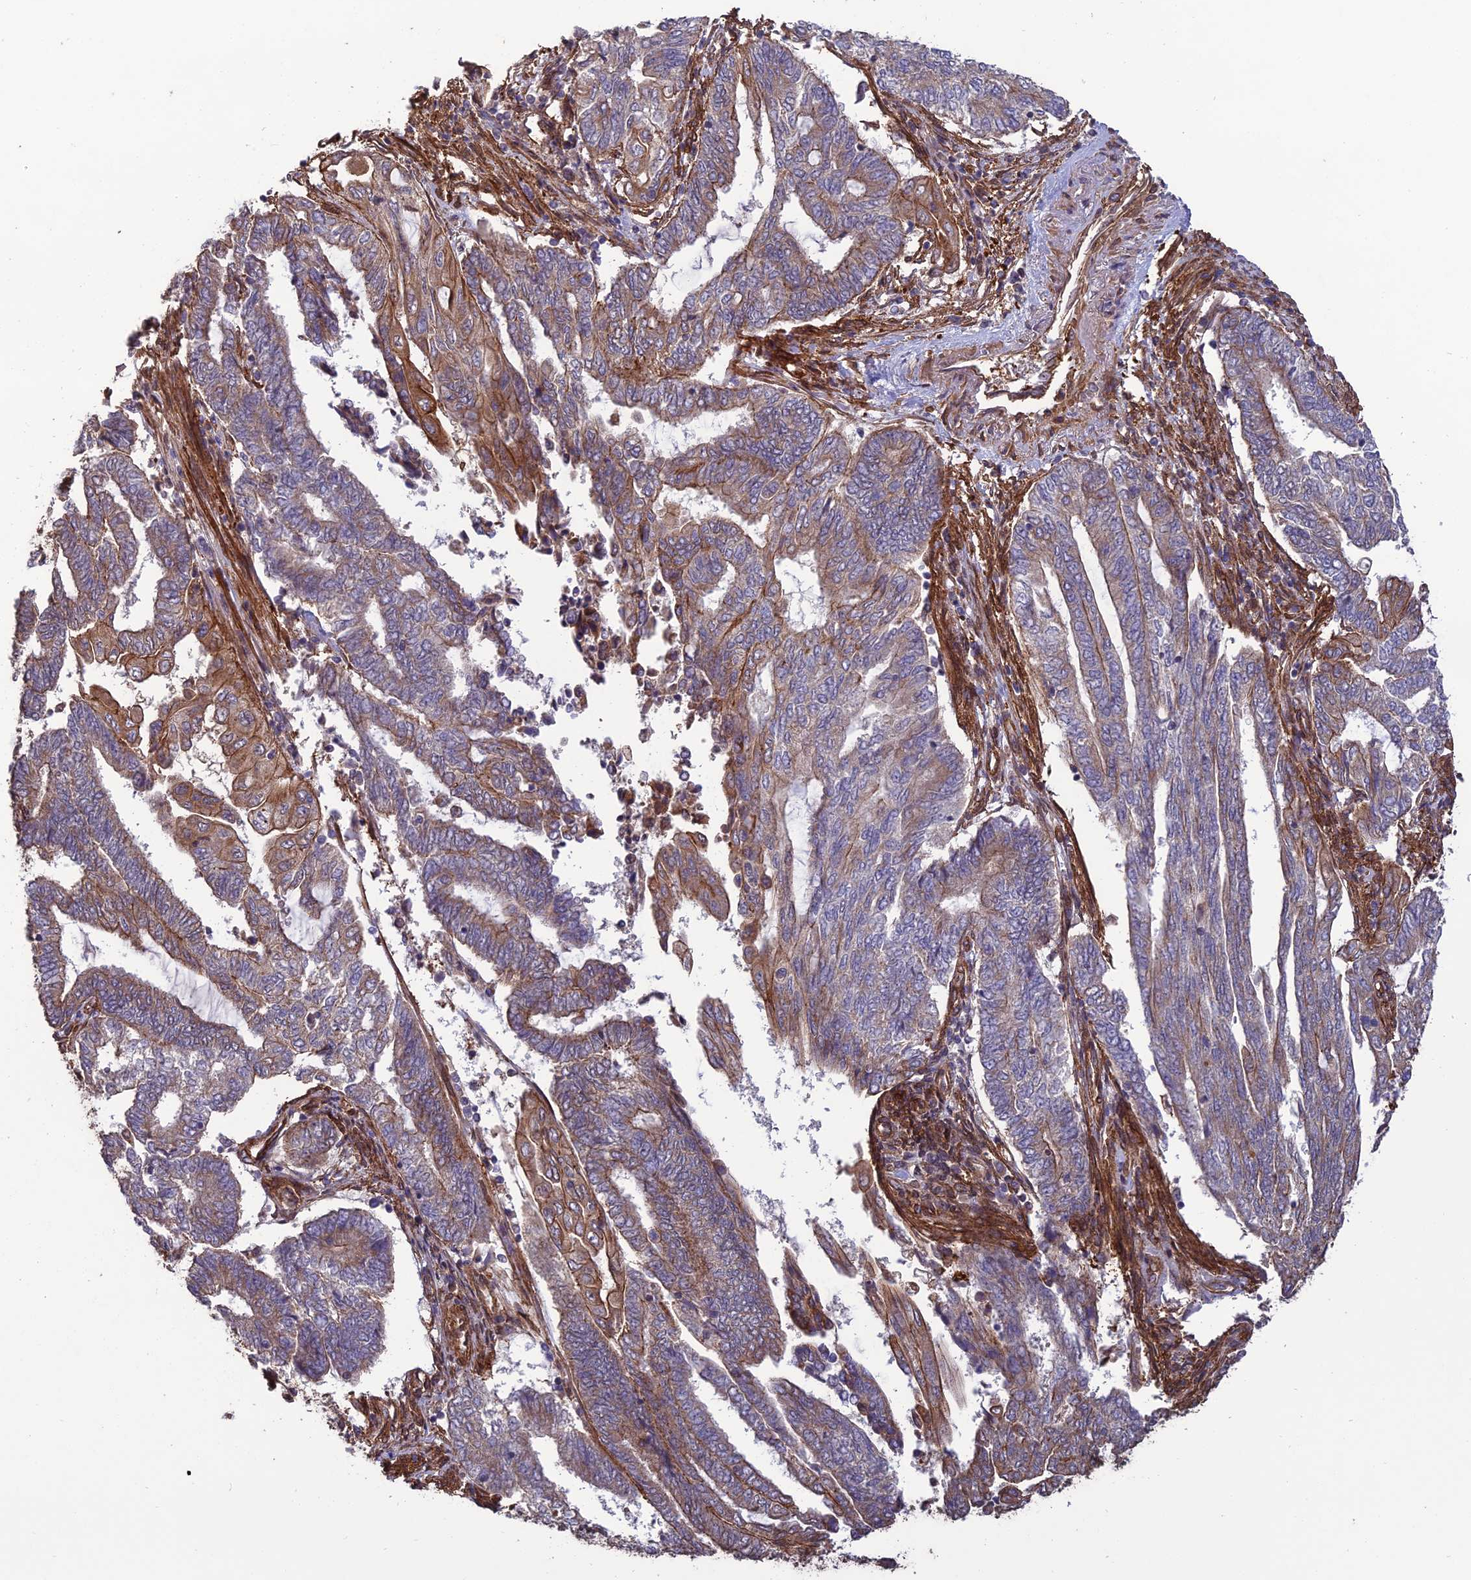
{"staining": {"intensity": "moderate", "quantity": ">75%", "location": "cytoplasmic/membranous"}, "tissue": "endometrial cancer", "cell_type": "Tumor cells", "image_type": "cancer", "snomed": [{"axis": "morphology", "description": "Adenocarcinoma, NOS"}, {"axis": "topography", "description": "Uterus"}, {"axis": "topography", "description": "Endometrium"}], "caption": "Human endometrial adenocarcinoma stained with a brown dye shows moderate cytoplasmic/membranous positive expression in approximately >75% of tumor cells.", "gene": "ATP6V0A2", "patient": {"sex": "female", "age": 70}}